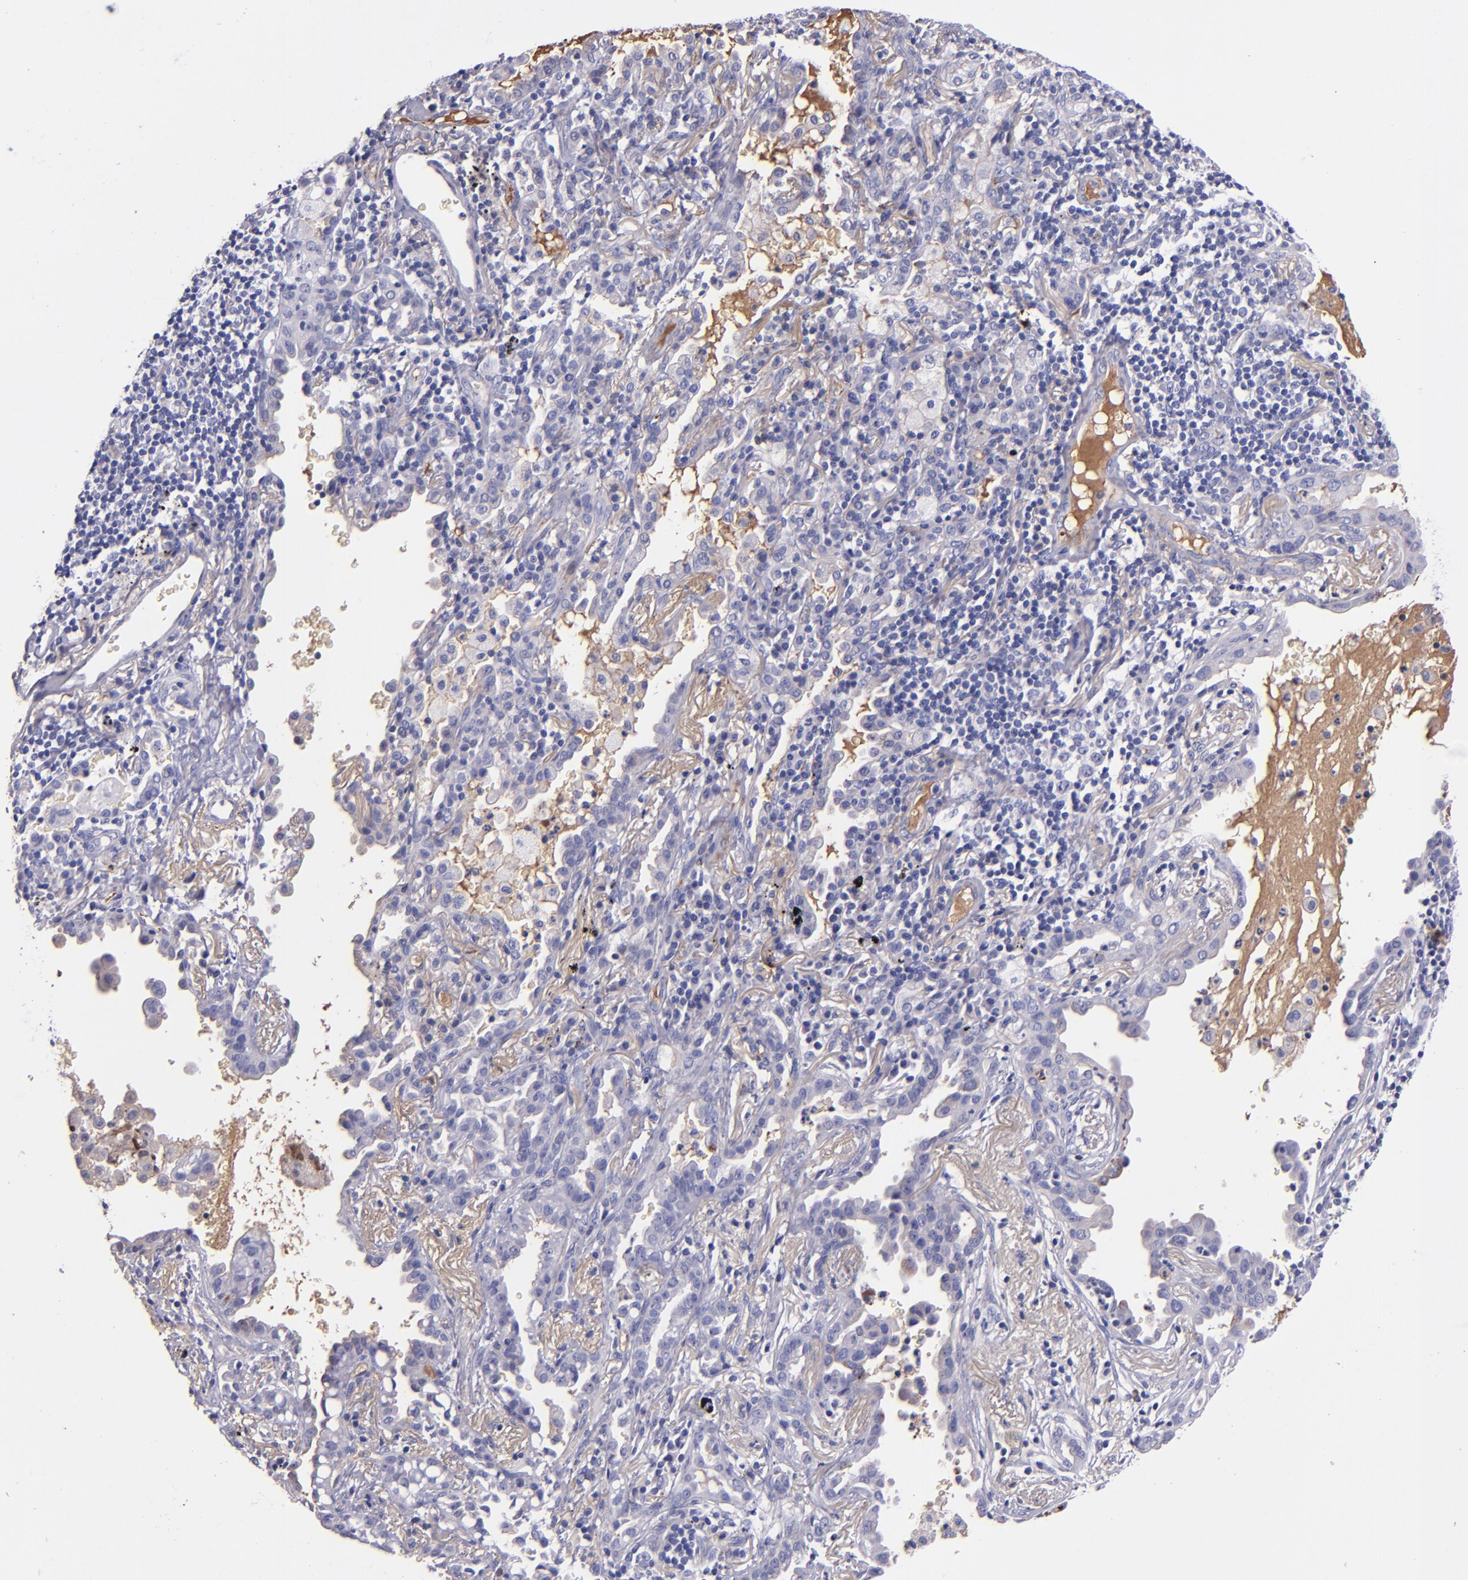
{"staining": {"intensity": "negative", "quantity": "none", "location": "none"}, "tissue": "lung cancer", "cell_type": "Tumor cells", "image_type": "cancer", "snomed": [{"axis": "morphology", "description": "Adenocarcinoma, NOS"}, {"axis": "topography", "description": "Lung"}], "caption": "Lung cancer (adenocarcinoma) was stained to show a protein in brown. There is no significant expression in tumor cells.", "gene": "KNG1", "patient": {"sex": "female", "age": 50}}